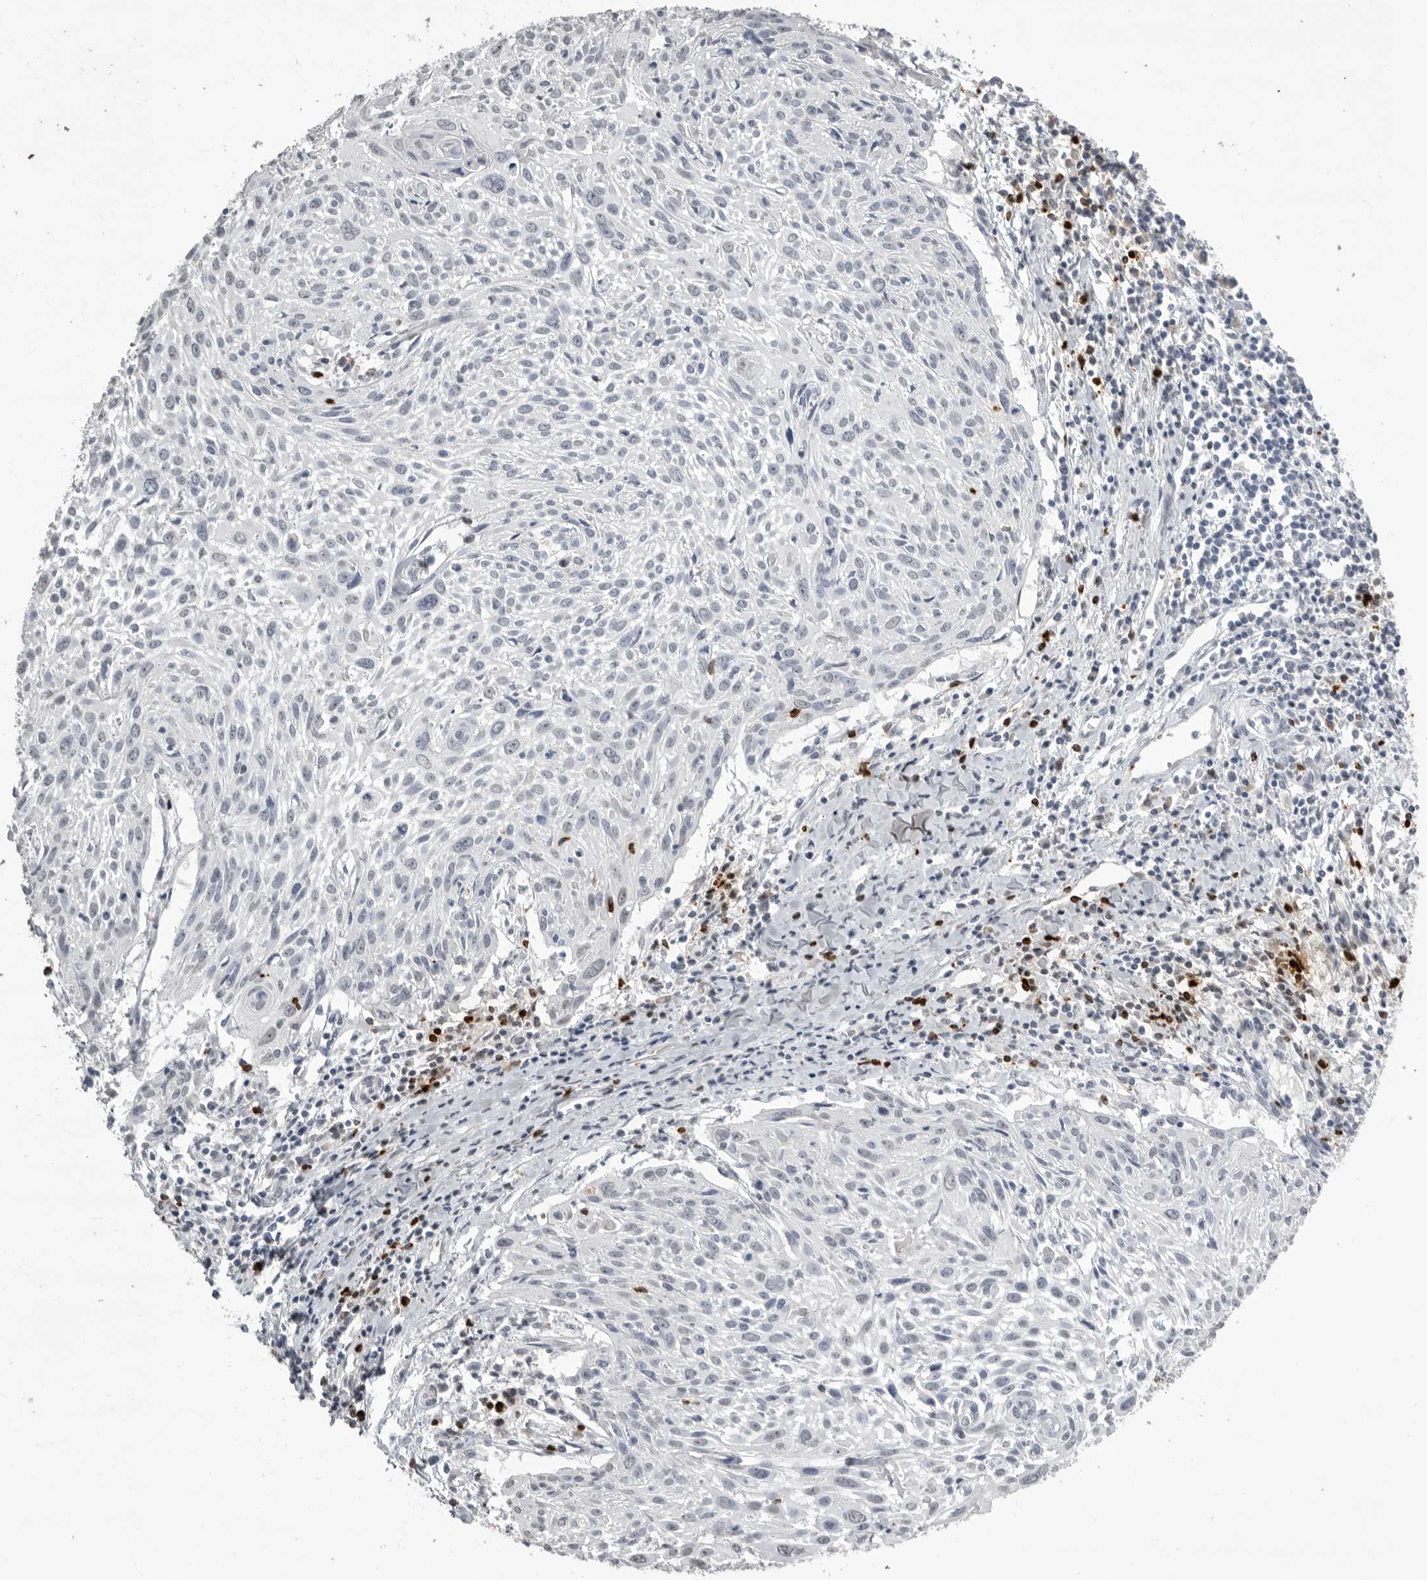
{"staining": {"intensity": "negative", "quantity": "none", "location": "none"}, "tissue": "cervical cancer", "cell_type": "Tumor cells", "image_type": "cancer", "snomed": [{"axis": "morphology", "description": "Squamous cell carcinoma, NOS"}, {"axis": "topography", "description": "Cervix"}], "caption": "Tumor cells show no significant protein positivity in cervical cancer.", "gene": "GNLY", "patient": {"sex": "female", "age": 51}}